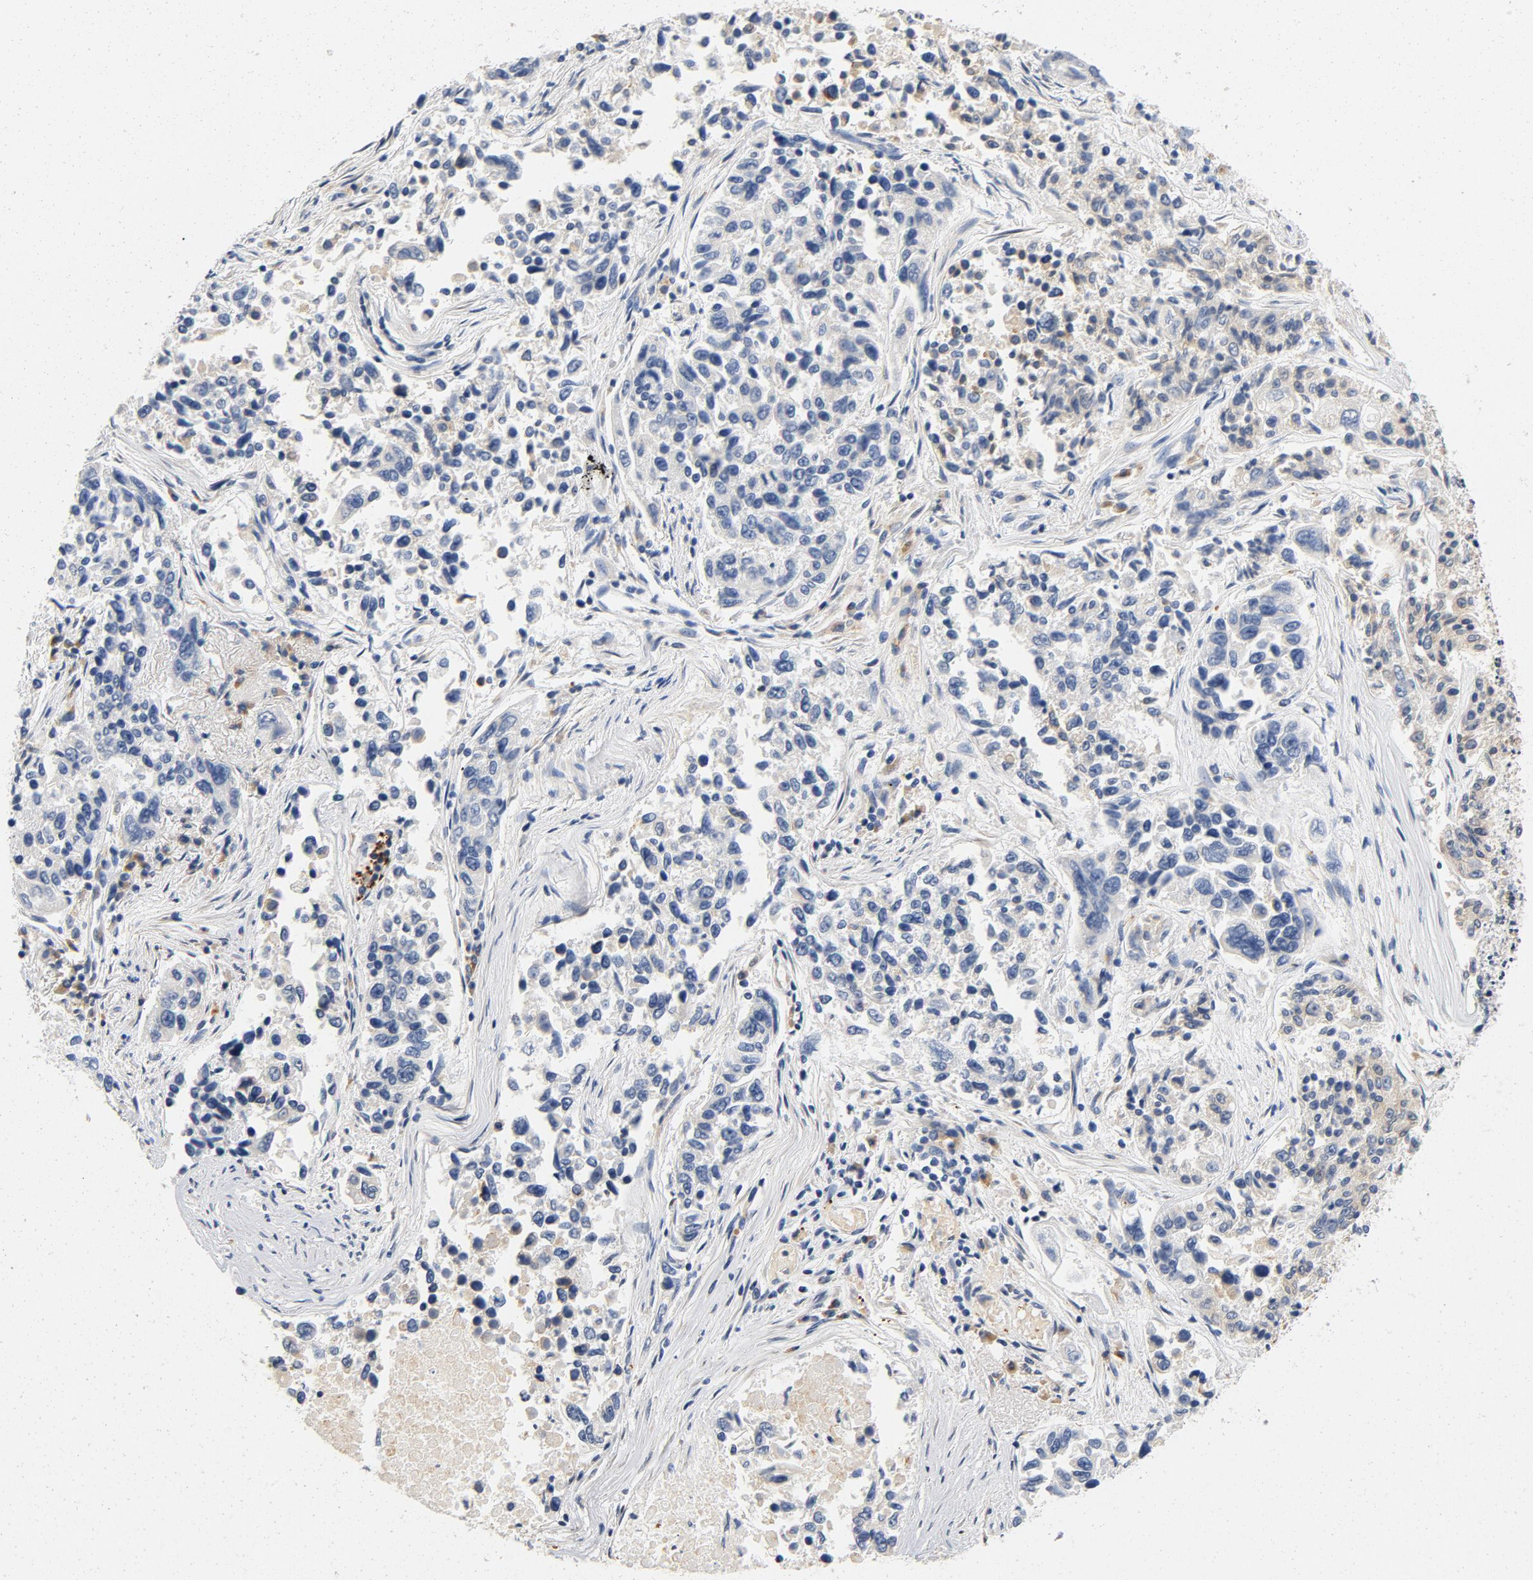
{"staining": {"intensity": "negative", "quantity": "none", "location": "none"}, "tissue": "lung cancer", "cell_type": "Tumor cells", "image_type": "cancer", "snomed": [{"axis": "morphology", "description": "Adenocarcinoma, NOS"}, {"axis": "topography", "description": "Lung"}], "caption": "High magnification brightfield microscopy of lung cancer stained with DAB (3,3'-diaminobenzidine) (brown) and counterstained with hematoxylin (blue): tumor cells show no significant expression.", "gene": "LMAN2", "patient": {"sex": "male", "age": 84}}